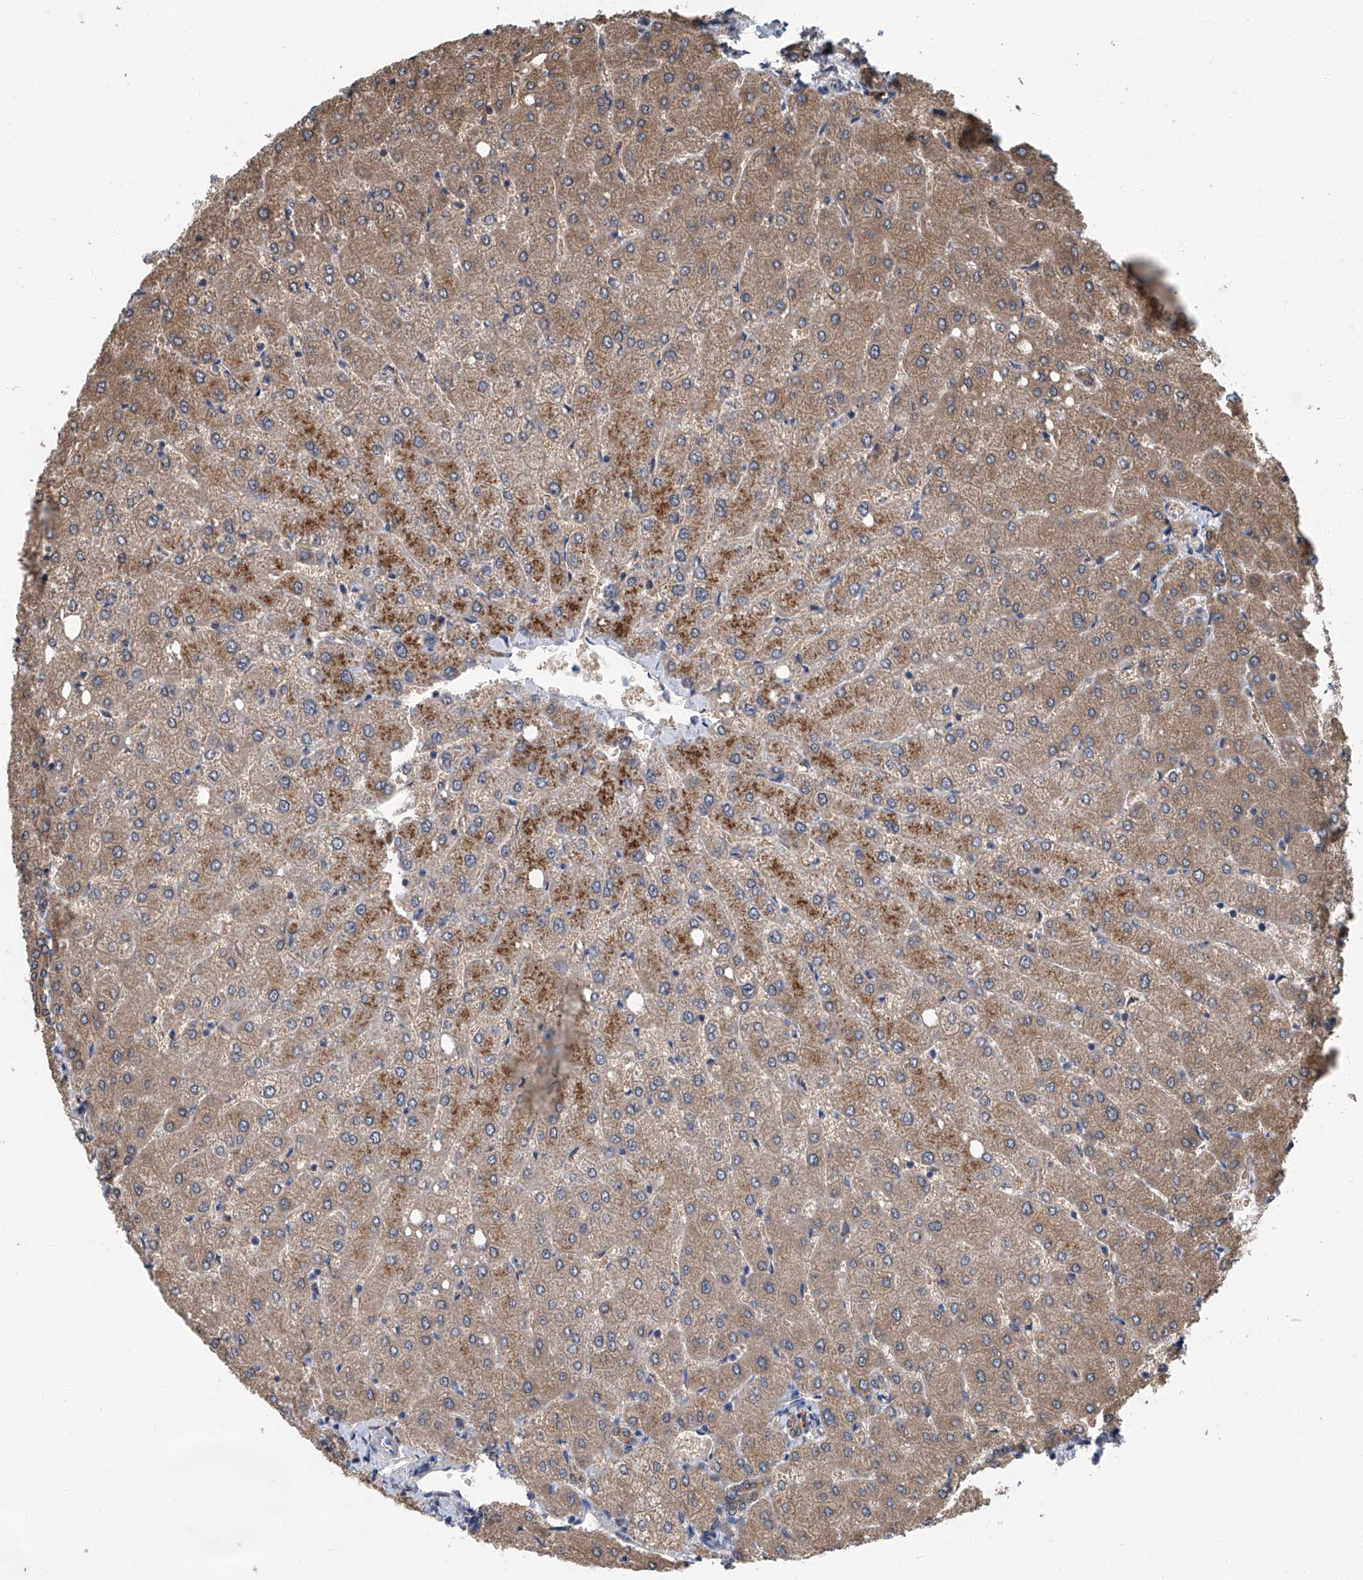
{"staining": {"intensity": "moderate", "quantity": ">75%", "location": "cytoplasmic/membranous,nuclear"}, "tissue": "liver", "cell_type": "Cholangiocytes", "image_type": "normal", "snomed": [{"axis": "morphology", "description": "Normal tissue, NOS"}, {"axis": "topography", "description": "Liver"}], "caption": "Immunohistochemistry (IHC) of benign human liver demonstrates medium levels of moderate cytoplasmic/membranous,nuclear expression in approximately >75% of cholangiocytes.", "gene": "CLK1", "patient": {"sex": "female", "age": 54}}